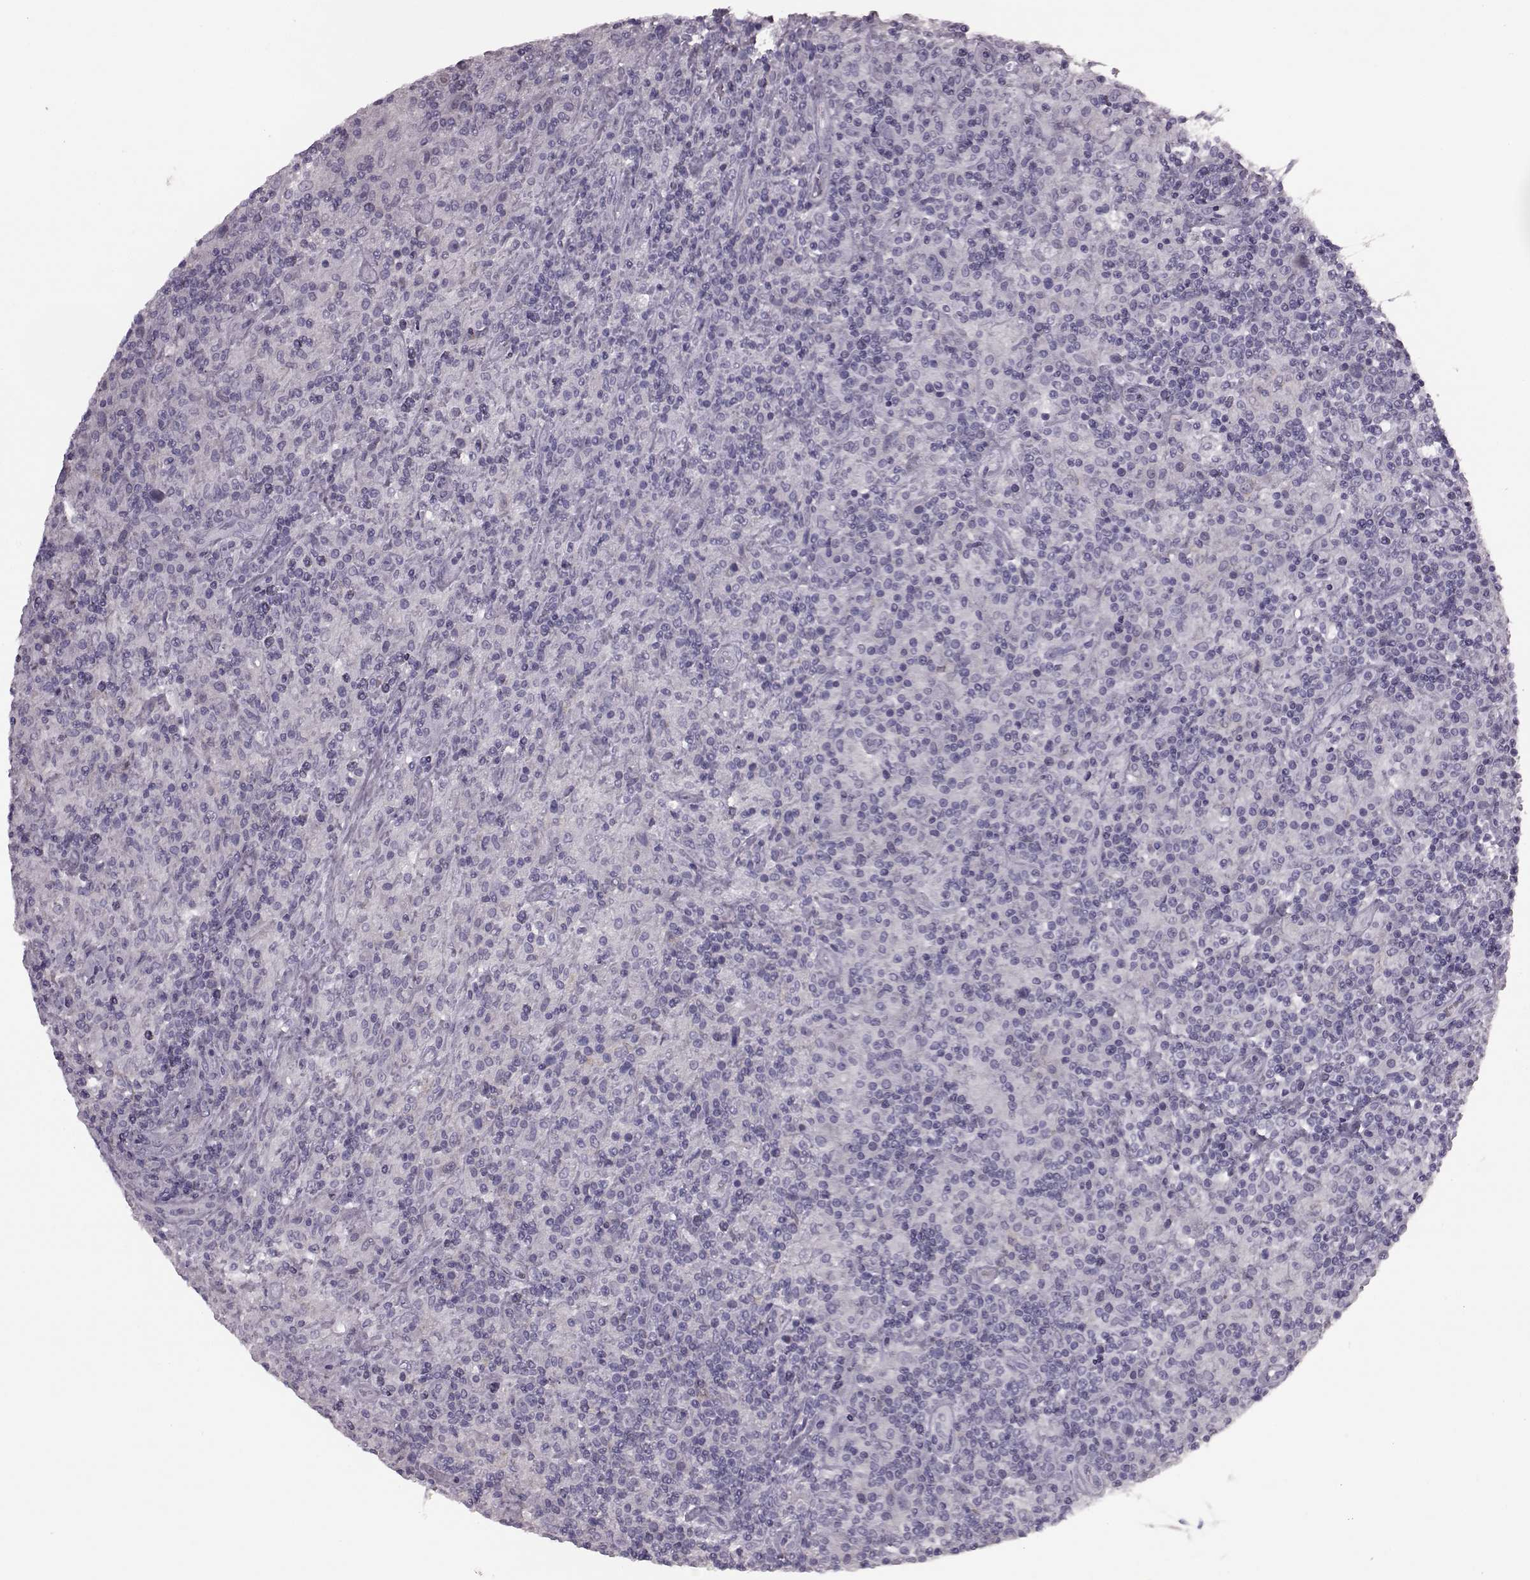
{"staining": {"intensity": "negative", "quantity": "none", "location": "none"}, "tissue": "lymphoma", "cell_type": "Tumor cells", "image_type": "cancer", "snomed": [{"axis": "morphology", "description": "Hodgkin's disease, NOS"}, {"axis": "topography", "description": "Lymph node"}], "caption": "A high-resolution micrograph shows immunohistochemistry staining of lymphoma, which exhibits no significant expression in tumor cells.", "gene": "CRYBA2", "patient": {"sex": "male", "age": 70}}